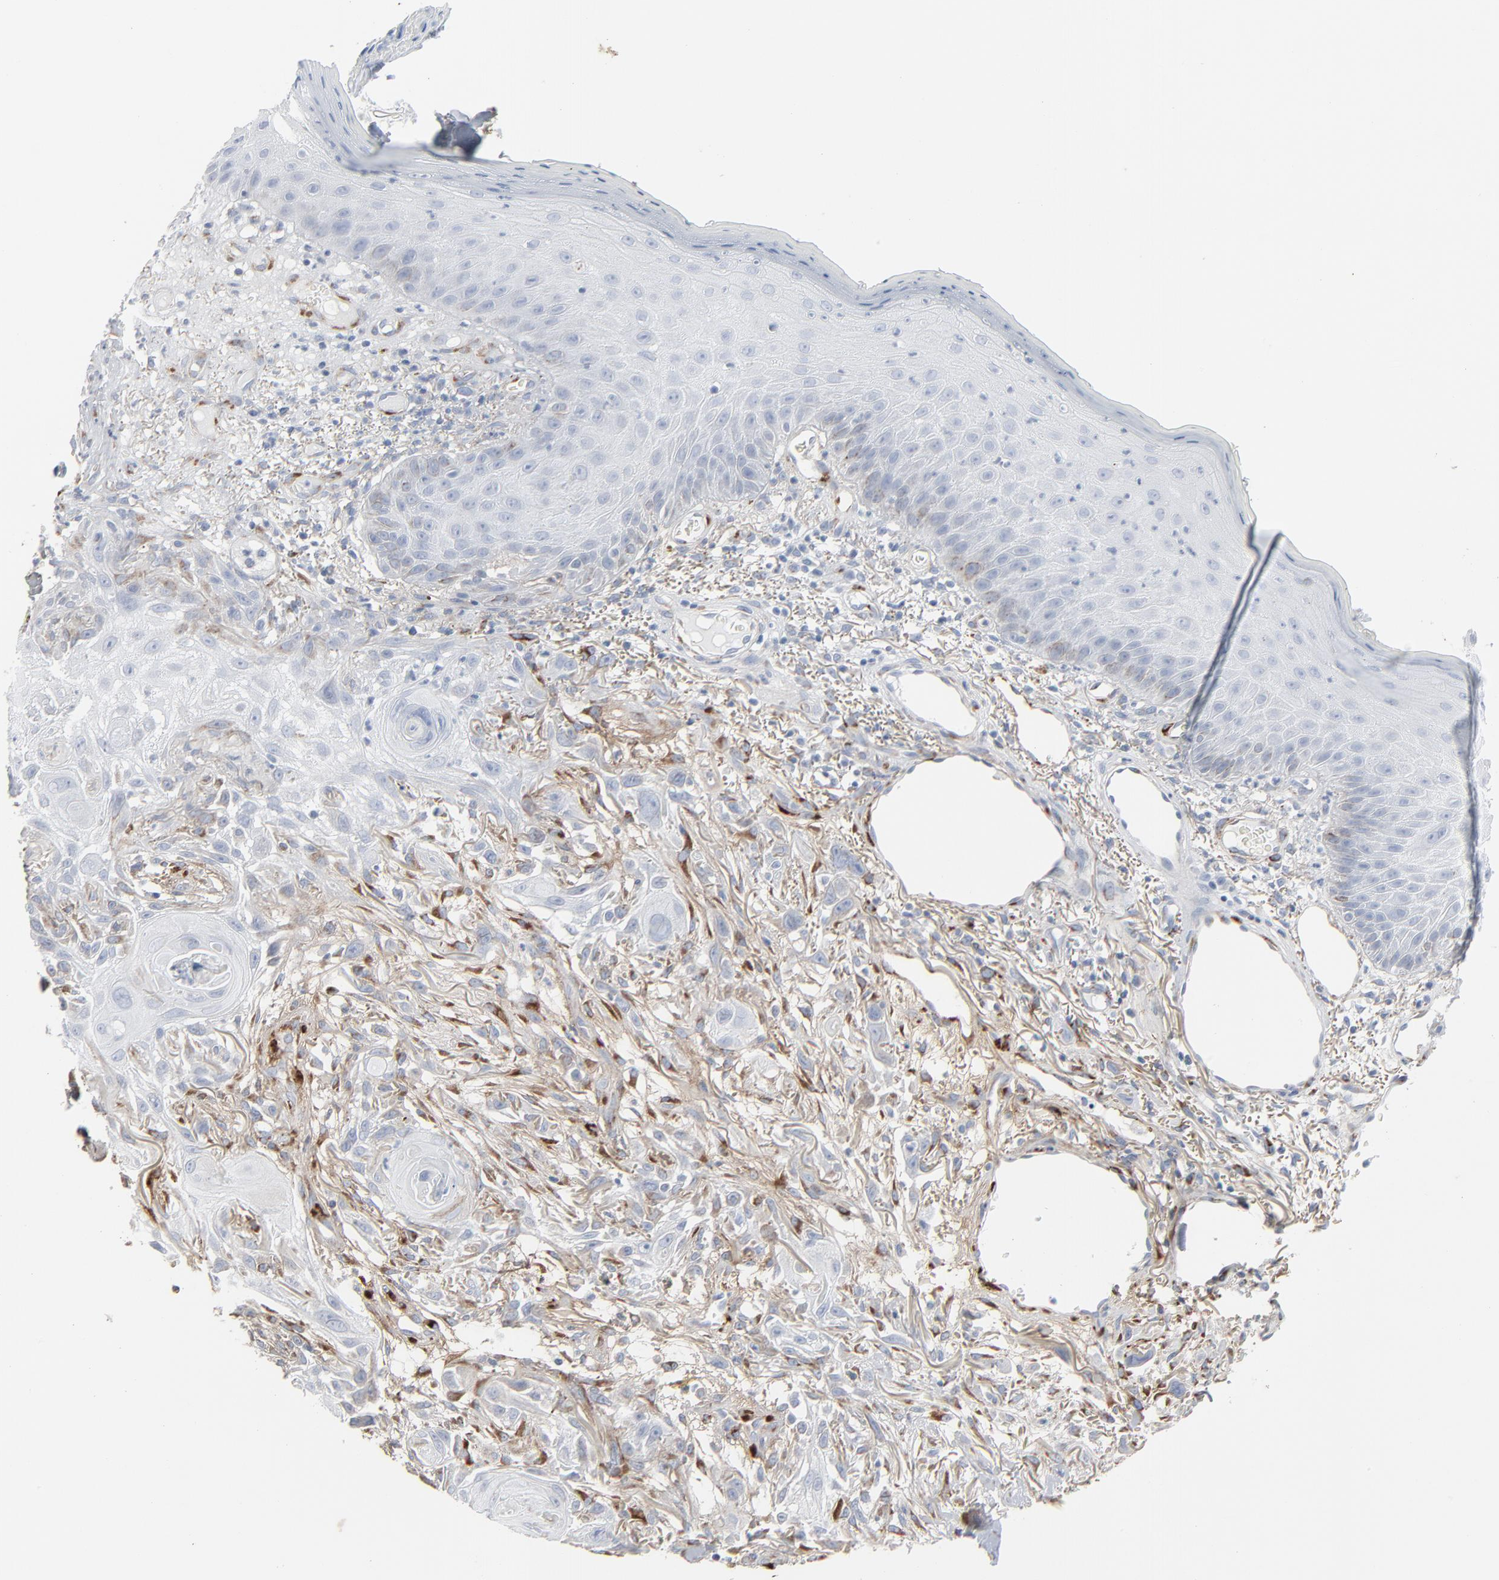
{"staining": {"intensity": "negative", "quantity": "none", "location": "none"}, "tissue": "skin cancer", "cell_type": "Tumor cells", "image_type": "cancer", "snomed": [{"axis": "morphology", "description": "Squamous cell carcinoma, NOS"}, {"axis": "topography", "description": "Skin"}], "caption": "IHC of squamous cell carcinoma (skin) displays no positivity in tumor cells.", "gene": "BGN", "patient": {"sex": "female", "age": 59}}